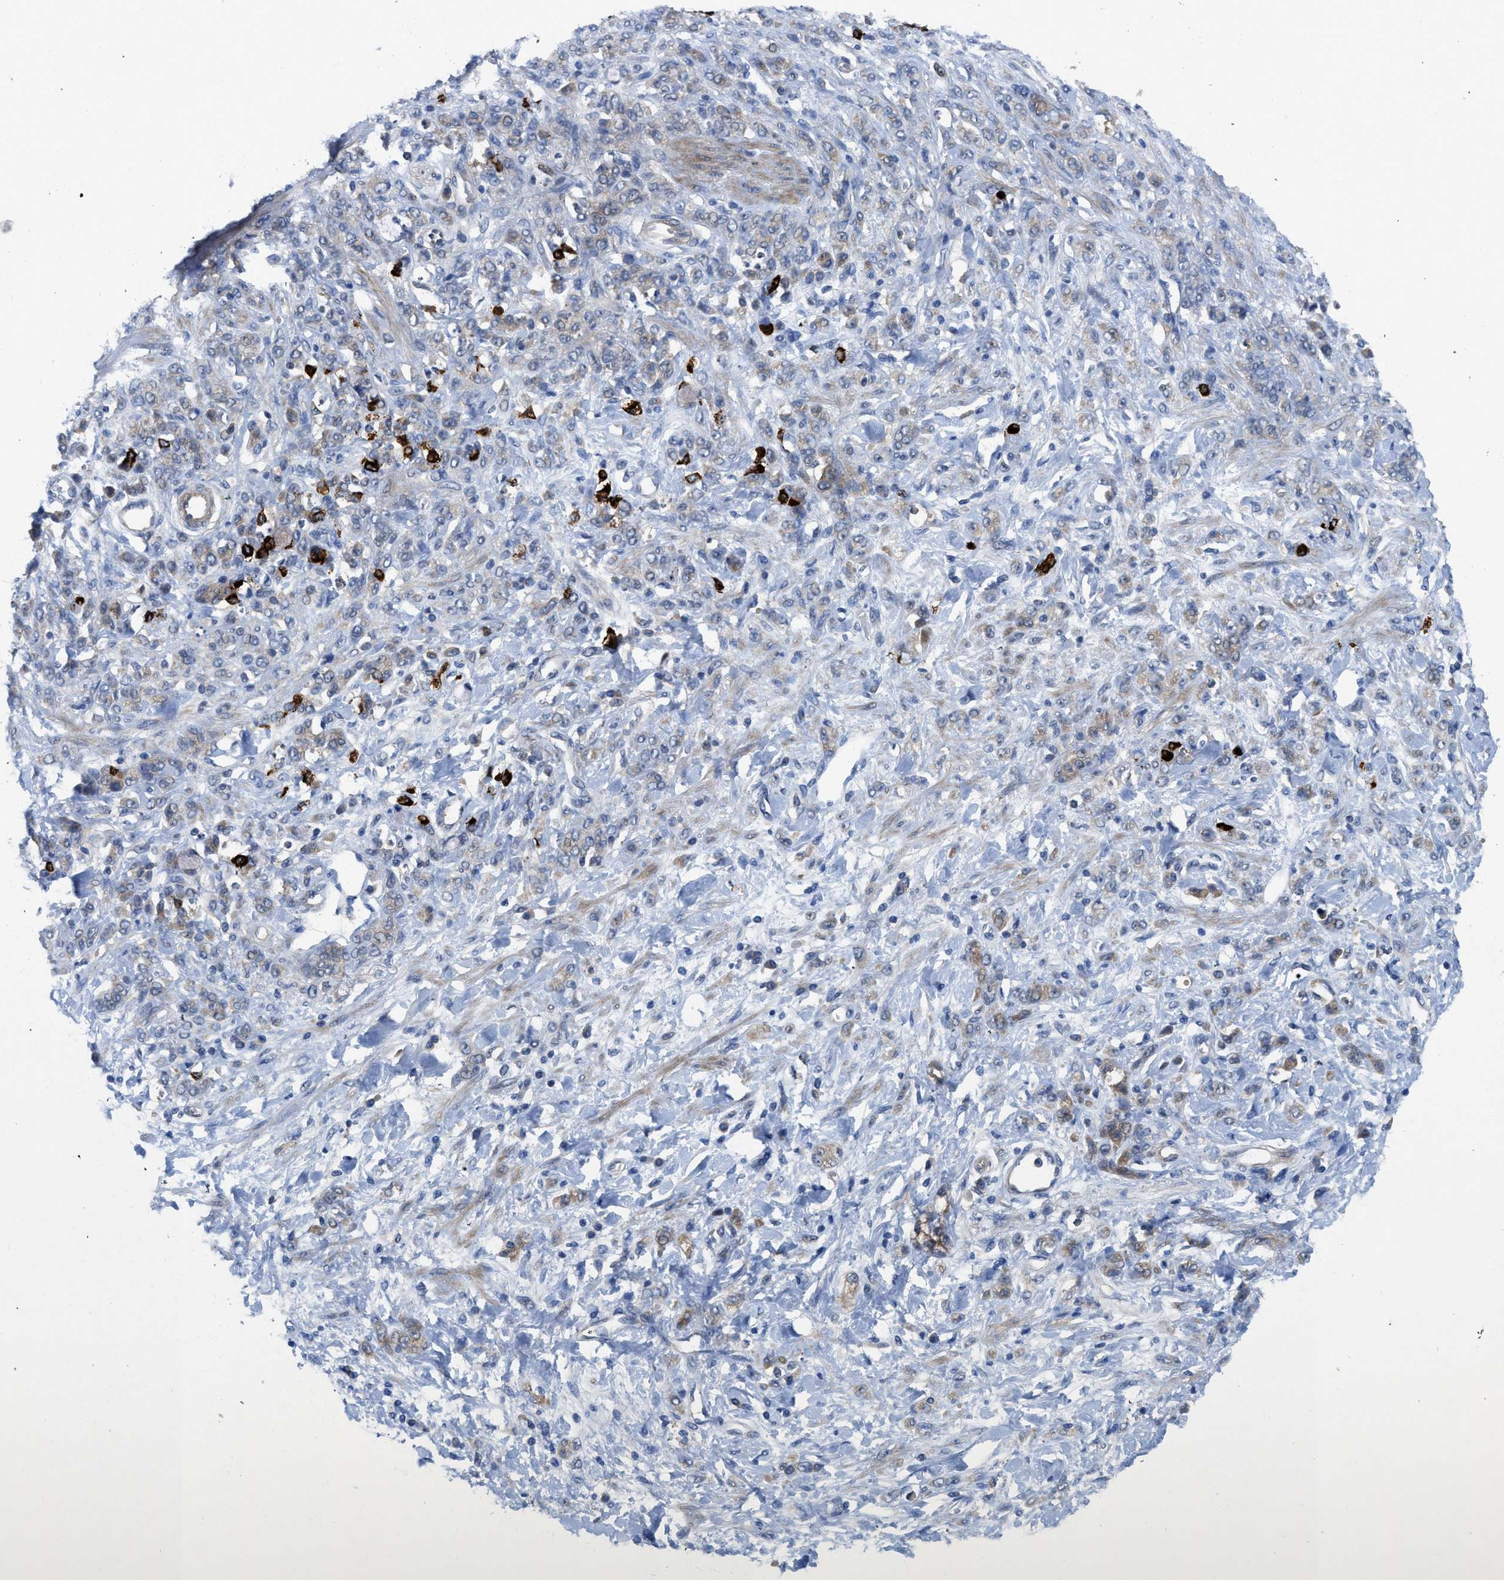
{"staining": {"intensity": "weak", "quantity": "25%-75%", "location": "cytoplasmic/membranous"}, "tissue": "stomach cancer", "cell_type": "Tumor cells", "image_type": "cancer", "snomed": [{"axis": "morphology", "description": "Normal tissue, NOS"}, {"axis": "morphology", "description": "Adenocarcinoma, NOS"}, {"axis": "topography", "description": "Stomach"}], "caption": "Immunohistochemical staining of adenocarcinoma (stomach) displays low levels of weak cytoplasmic/membranous expression in approximately 25%-75% of tumor cells.", "gene": "PANX1", "patient": {"sex": "male", "age": 82}}